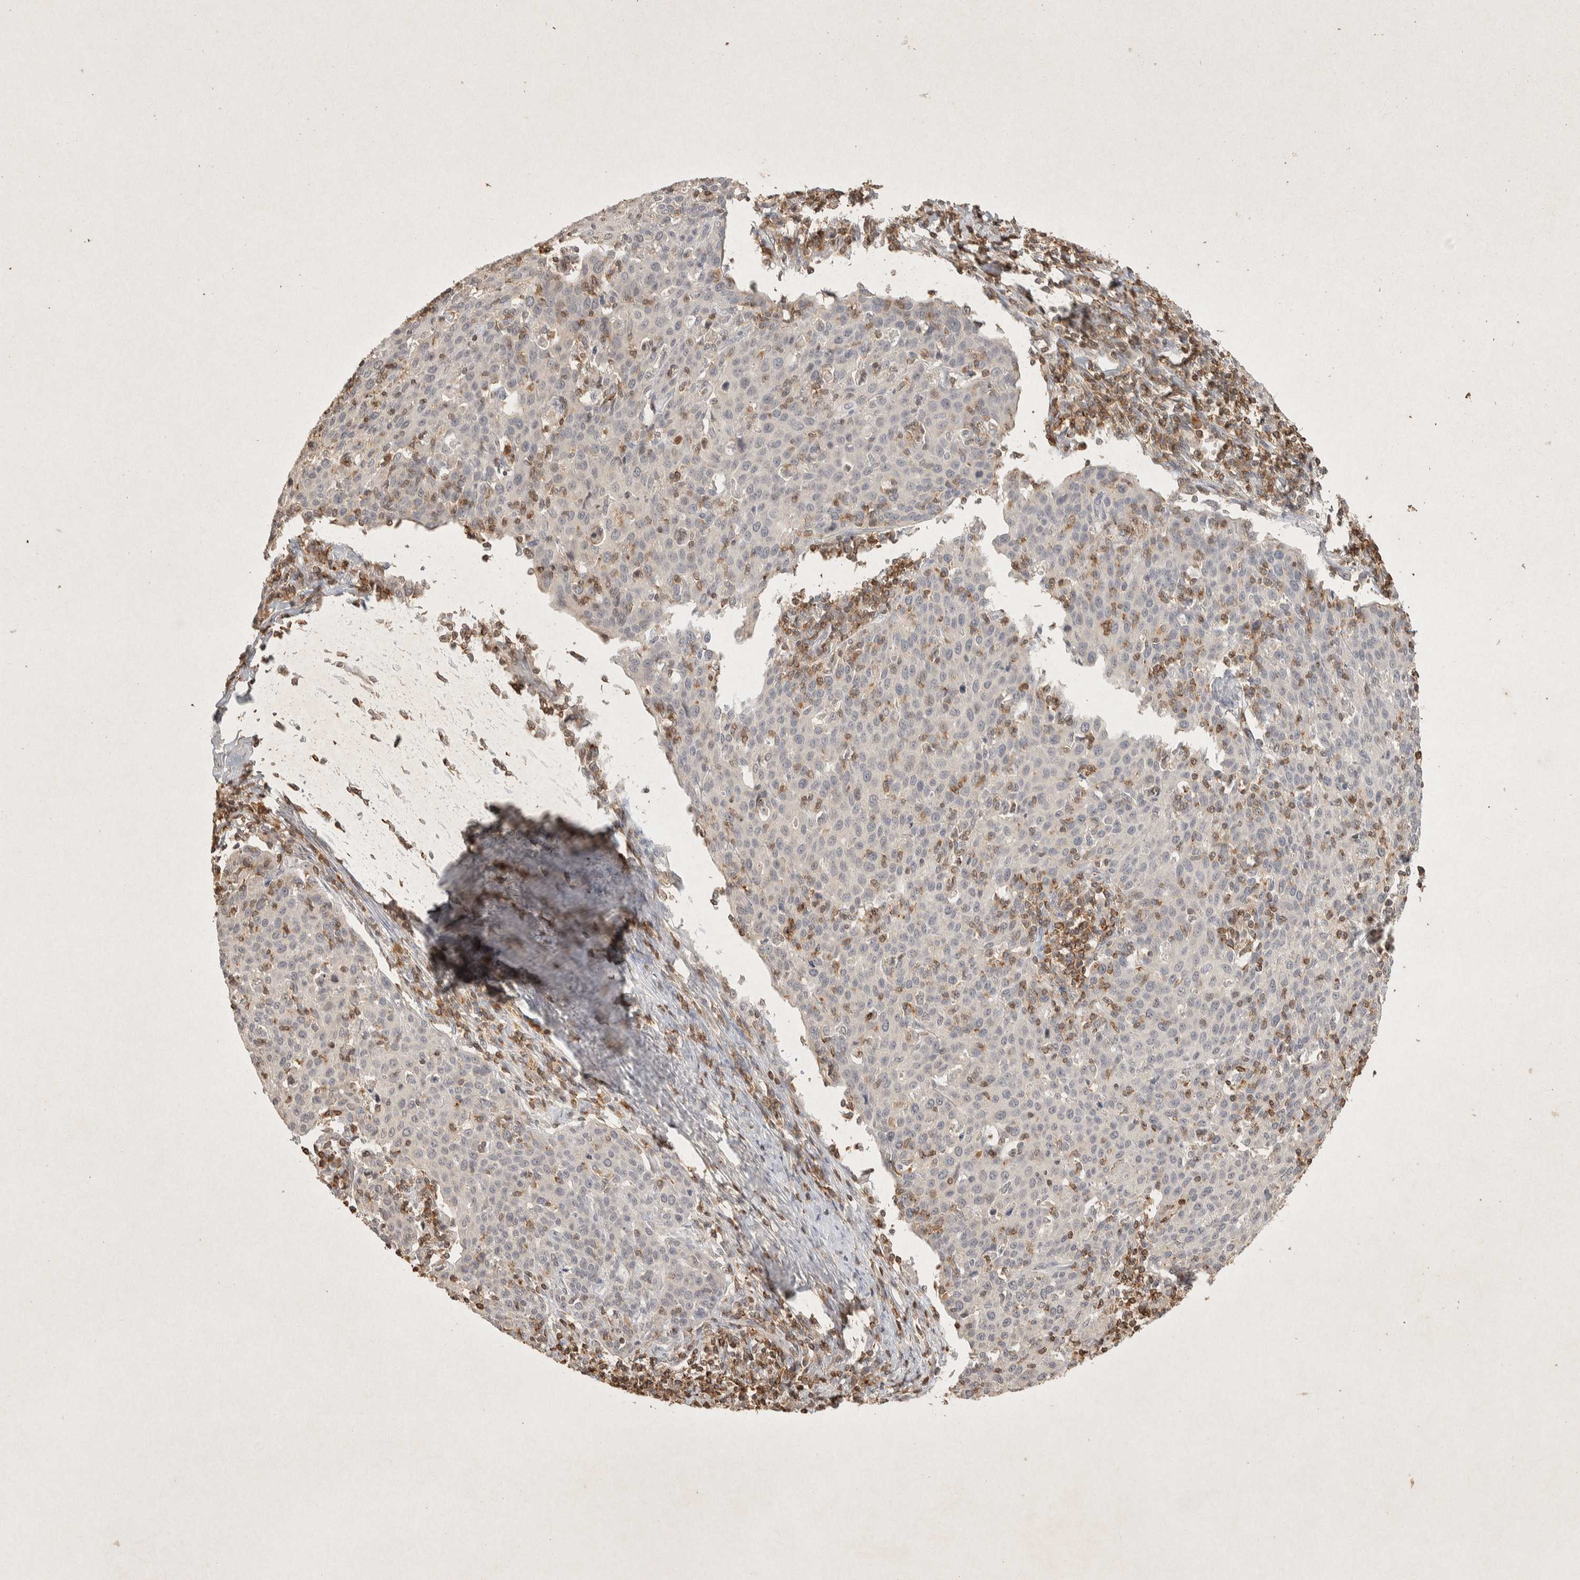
{"staining": {"intensity": "negative", "quantity": "none", "location": "none"}, "tissue": "cervical cancer", "cell_type": "Tumor cells", "image_type": "cancer", "snomed": [{"axis": "morphology", "description": "Squamous cell carcinoma, NOS"}, {"axis": "topography", "description": "Cervix"}], "caption": "Cervical squamous cell carcinoma was stained to show a protein in brown. There is no significant expression in tumor cells.", "gene": "RAC2", "patient": {"sex": "female", "age": 38}}